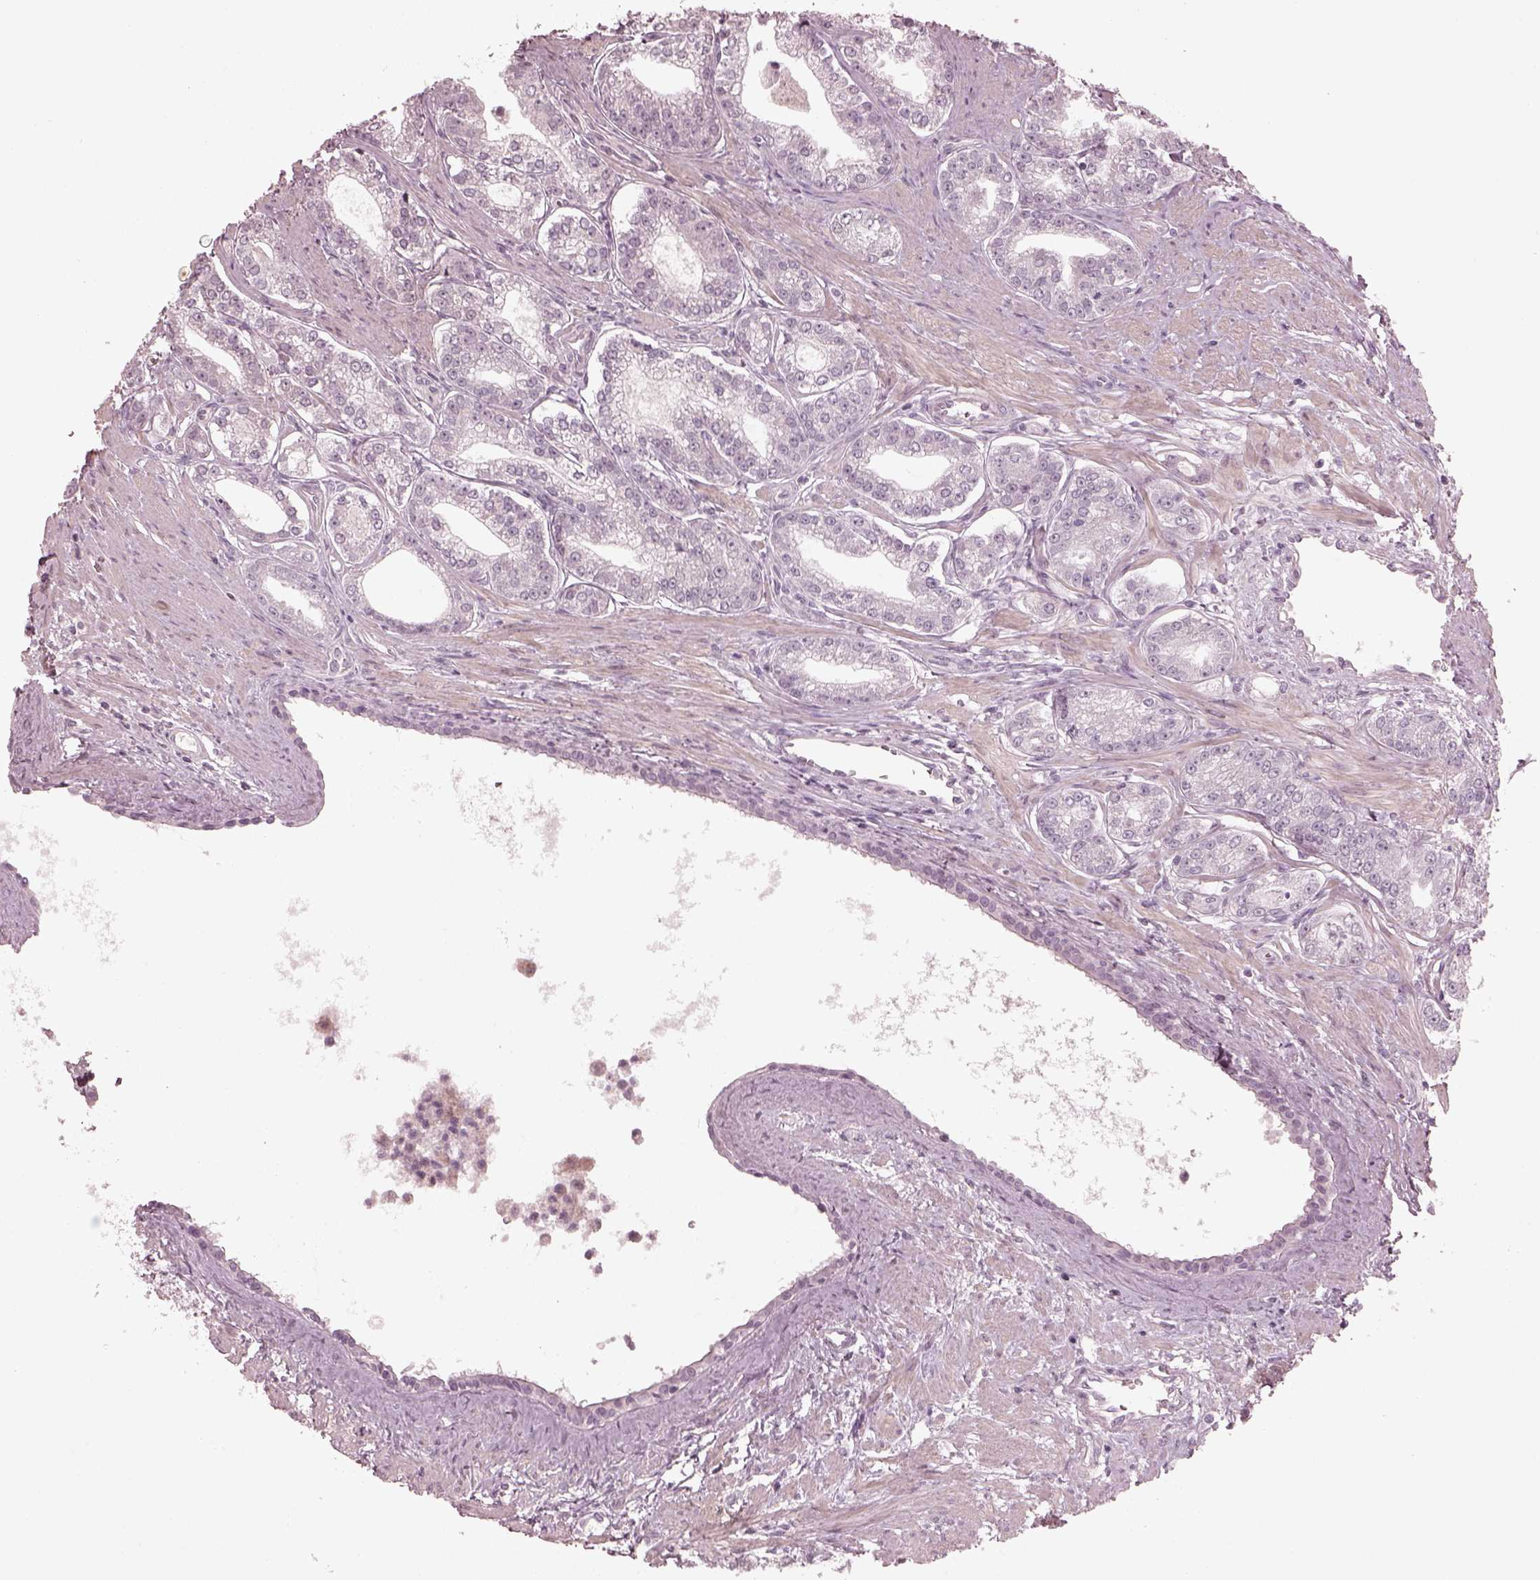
{"staining": {"intensity": "negative", "quantity": "none", "location": "none"}, "tissue": "prostate cancer", "cell_type": "Tumor cells", "image_type": "cancer", "snomed": [{"axis": "morphology", "description": "Adenocarcinoma, NOS"}, {"axis": "topography", "description": "Prostate"}], "caption": "This is an immunohistochemistry image of human prostate cancer (adenocarcinoma). There is no expression in tumor cells.", "gene": "OPTC", "patient": {"sex": "male", "age": 71}}